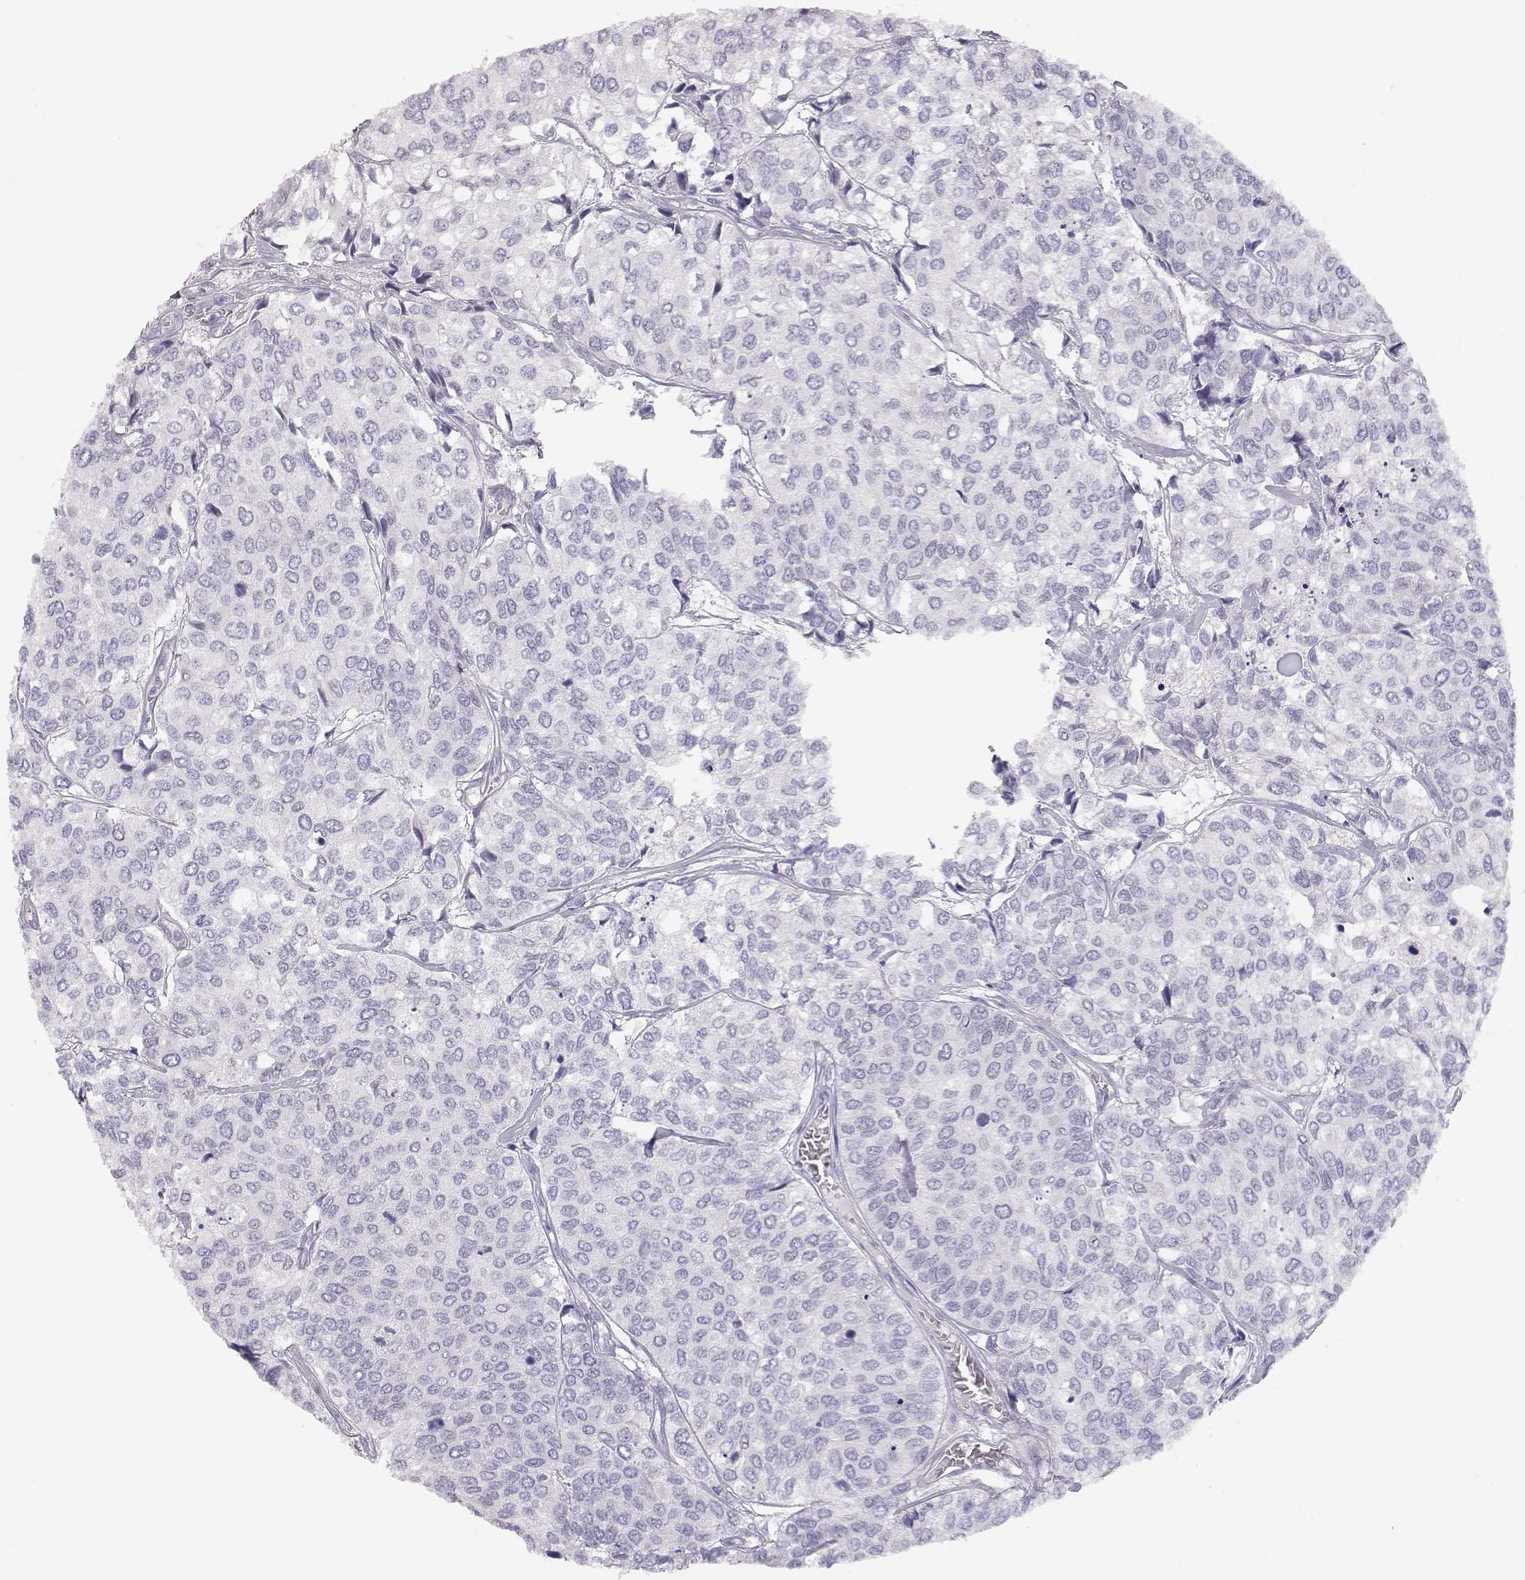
{"staining": {"intensity": "negative", "quantity": "none", "location": "none"}, "tissue": "urothelial cancer", "cell_type": "Tumor cells", "image_type": "cancer", "snomed": [{"axis": "morphology", "description": "Urothelial carcinoma, High grade"}, {"axis": "topography", "description": "Urinary bladder"}], "caption": "This is an IHC histopathology image of human urothelial carcinoma (high-grade). There is no staining in tumor cells.", "gene": "LEPR", "patient": {"sex": "male", "age": 73}}